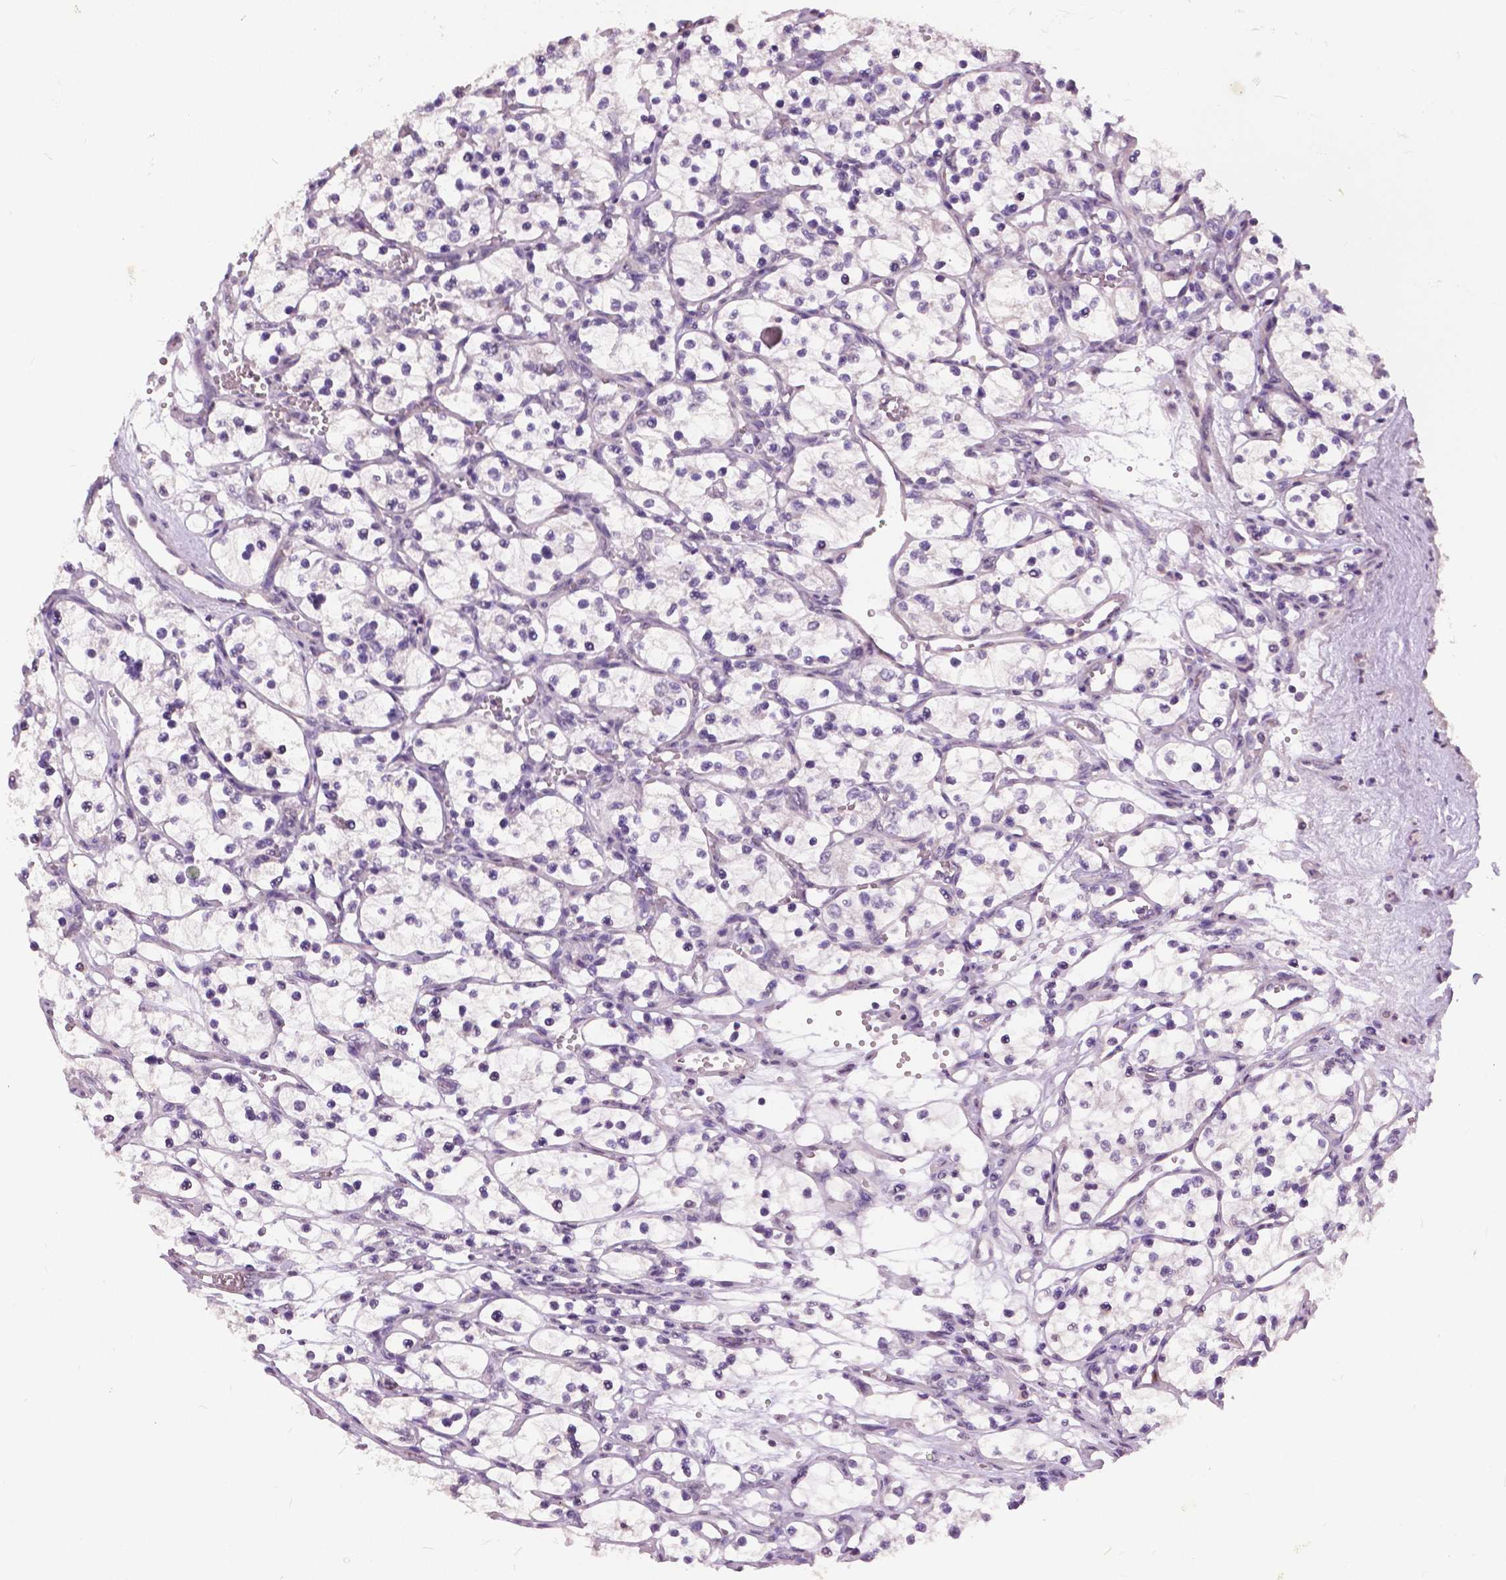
{"staining": {"intensity": "negative", "quantity": "none", "location": "none"}, "tissue": "renal cancer", "cell_type": "Tumor cells", "image_type": "cancer", "snomed": [{"axis": "morphology", "description": "Adenocarcinoma, NOS"}, {"axis": "topography", "description": "Kidney"}], "caption": "There is no significant positivity in tumor cells of adenocarcinoma (renal).", "gene": "GRIN2A", "patient": {"sex": "female", "age": 69}}